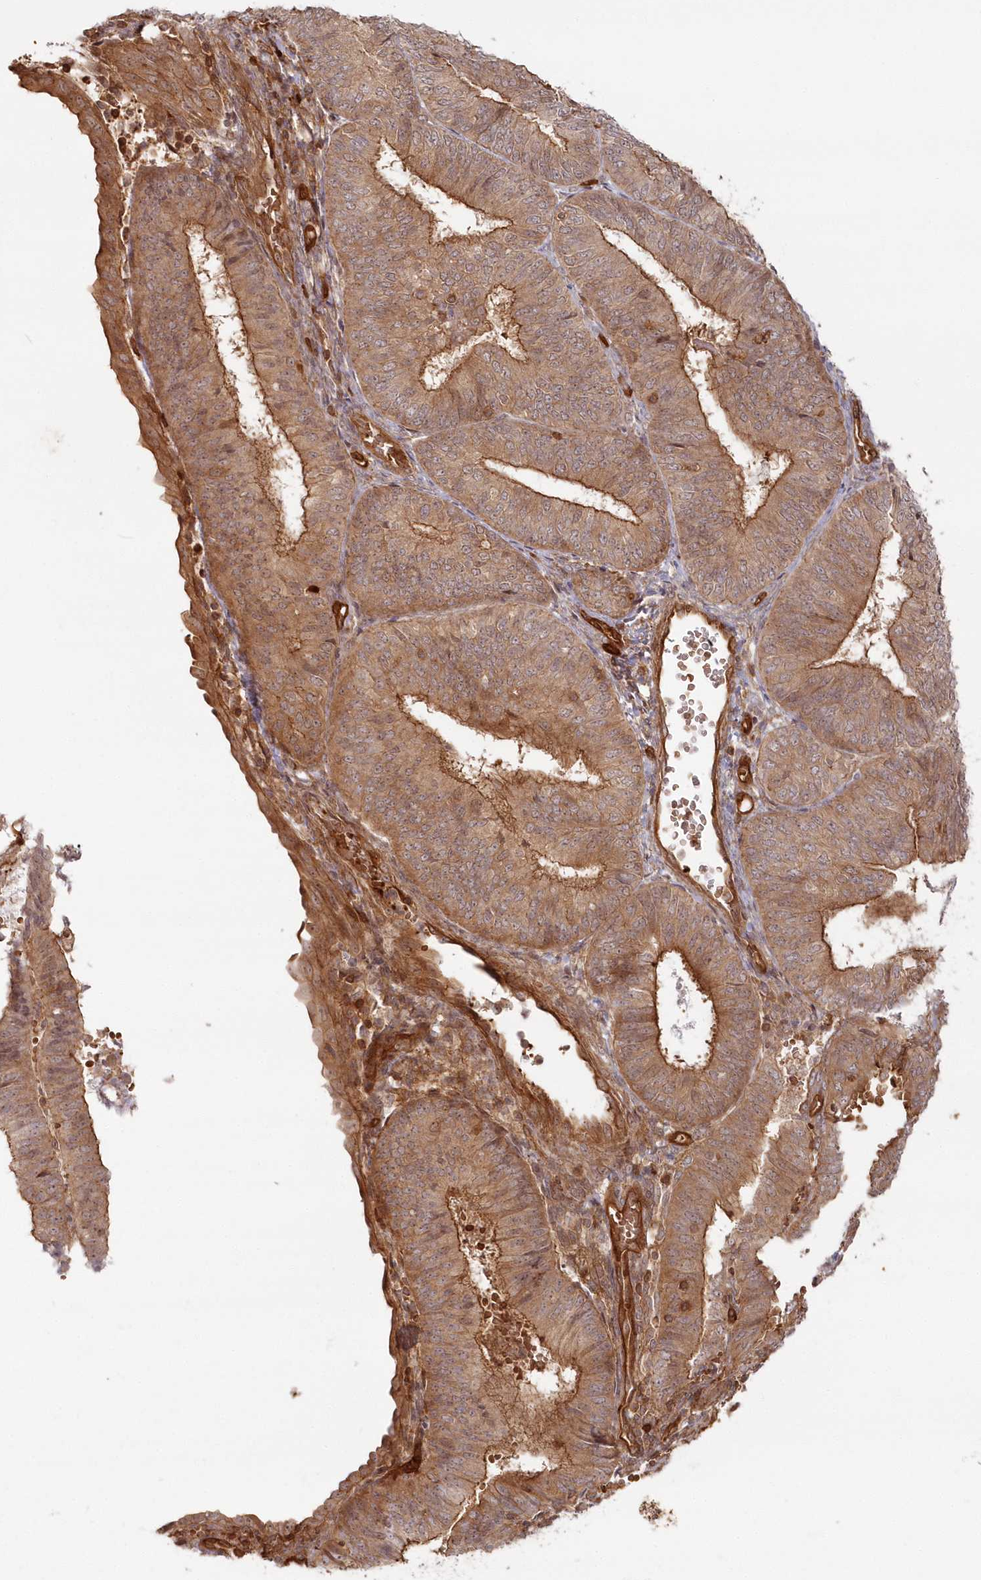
{"staining": {"intensity": "moderate", "quantity": ">75%", "location": "cytoplasmic/membranous"}, "tissue": "endometrial cancer", "cell_type": "Tumor cells", "image_type": "cancer", "snomed": [{"axis": "morphology", "description": "Adenocarcinoma, NOS"}, {"axis": "topography", "description": "Endometrium"}], "caption": "Immunohistochemistry (IHC) (DAB (3,3'-diaminobenzidine)) staining of human endometrial cancer (adenocarcinoma) shows moderate cytoplasmic/membranous protein staining in approximately >75% of tumor cells. The staining was performed using DAB (3,3'-diaminobenzidine) to visualize the protein expression in brown, while the nuclei were stained in blue with hematoxylin (Magnification: 20x).", "gene": "RGCC", "patient": {"sex": "female", "age": 58}}